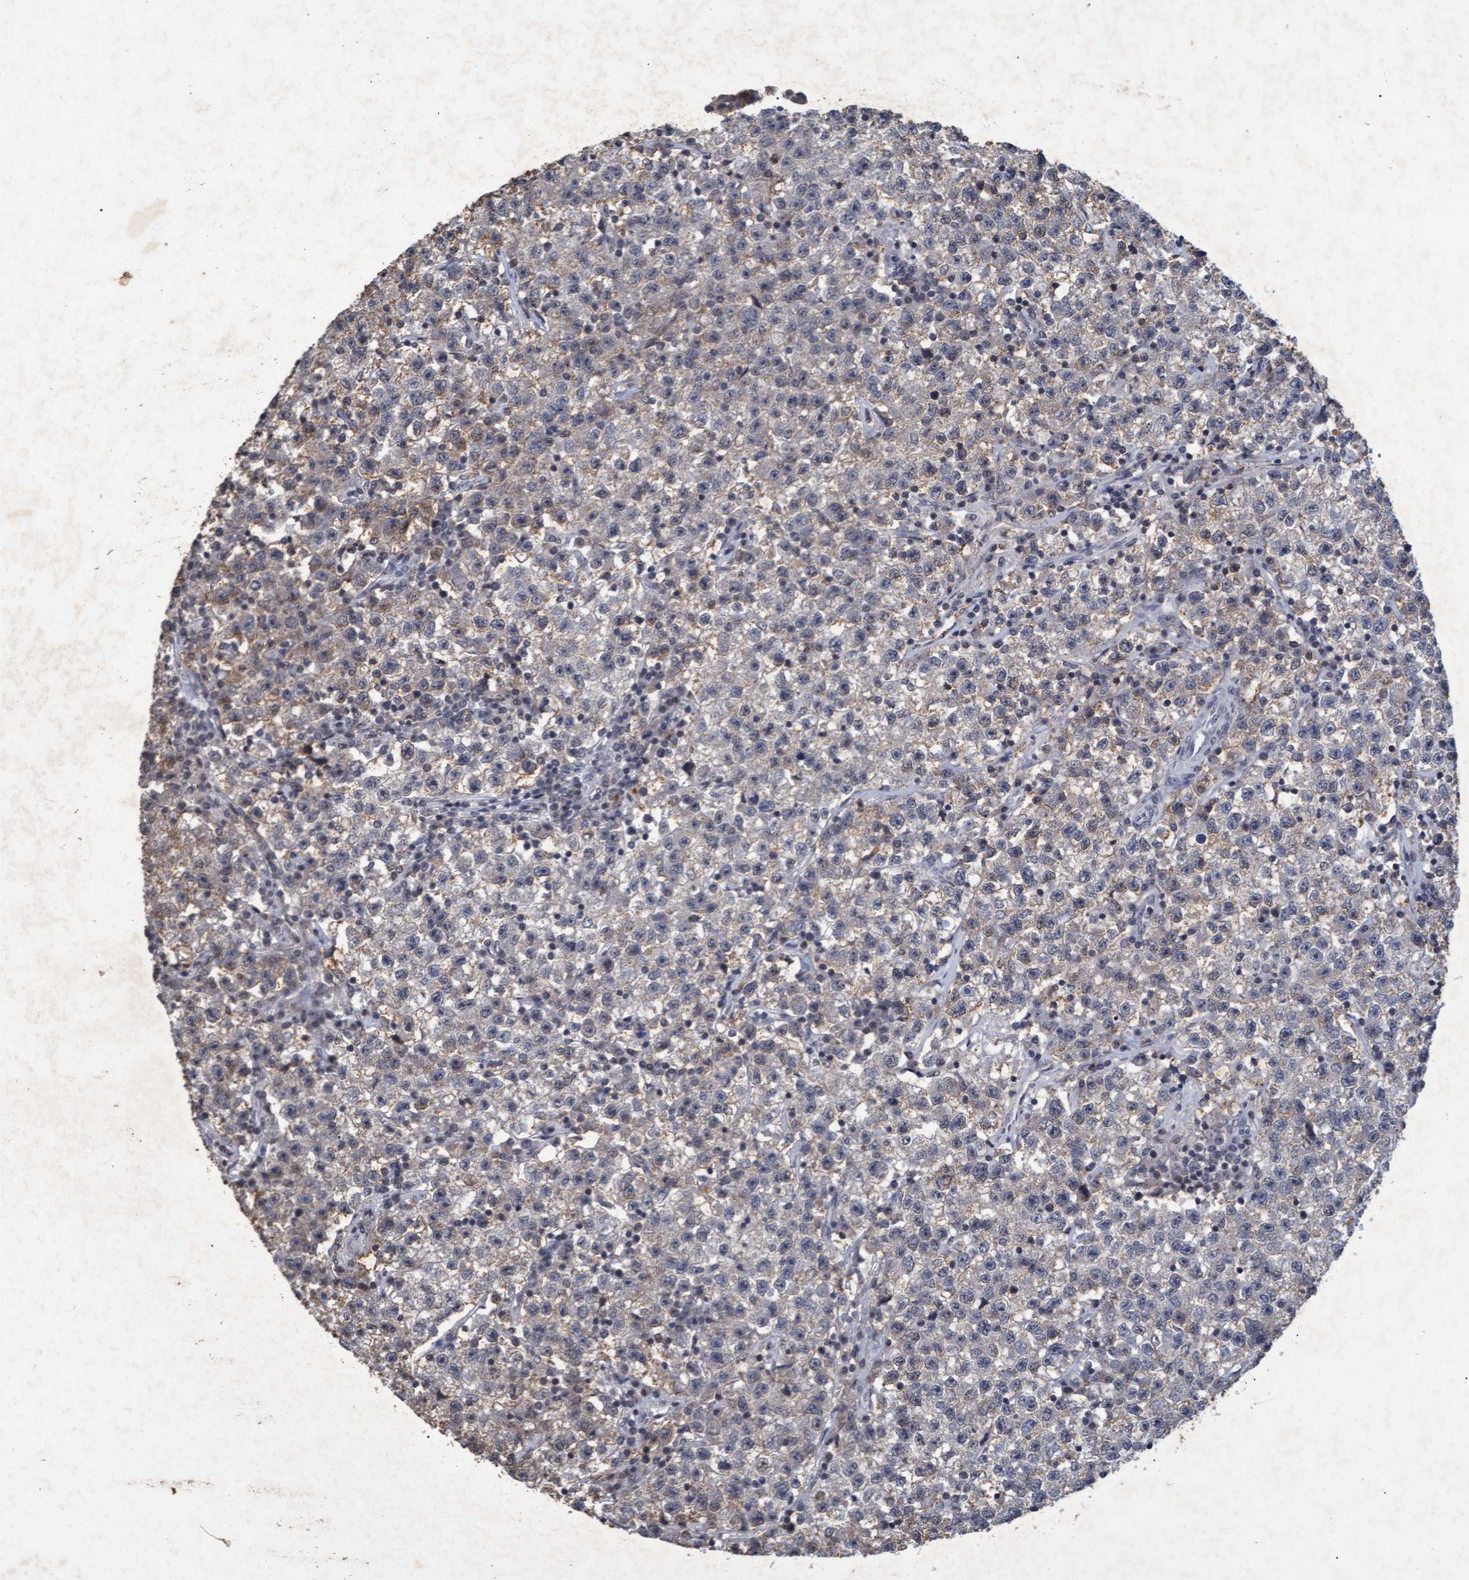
{"staining": {"intensity": "weak", "quantity": "<25%", "location": "cytoplasmic/membranous"}, "tissue": "testis cancer", "cell_type": "Tumor cells", "image_type": "cancer", "snomed": [{"axis": "morphology", "description": "Seminoma, NOS"}, {"axis": "topography", "description": "Testis"}], "caption": "Immunohistochemical staining of human testis cancer demonstrates no significant positivity in tumor cells.", "gene": "GALC", "patient": {"sex": "male", "age": 22}}